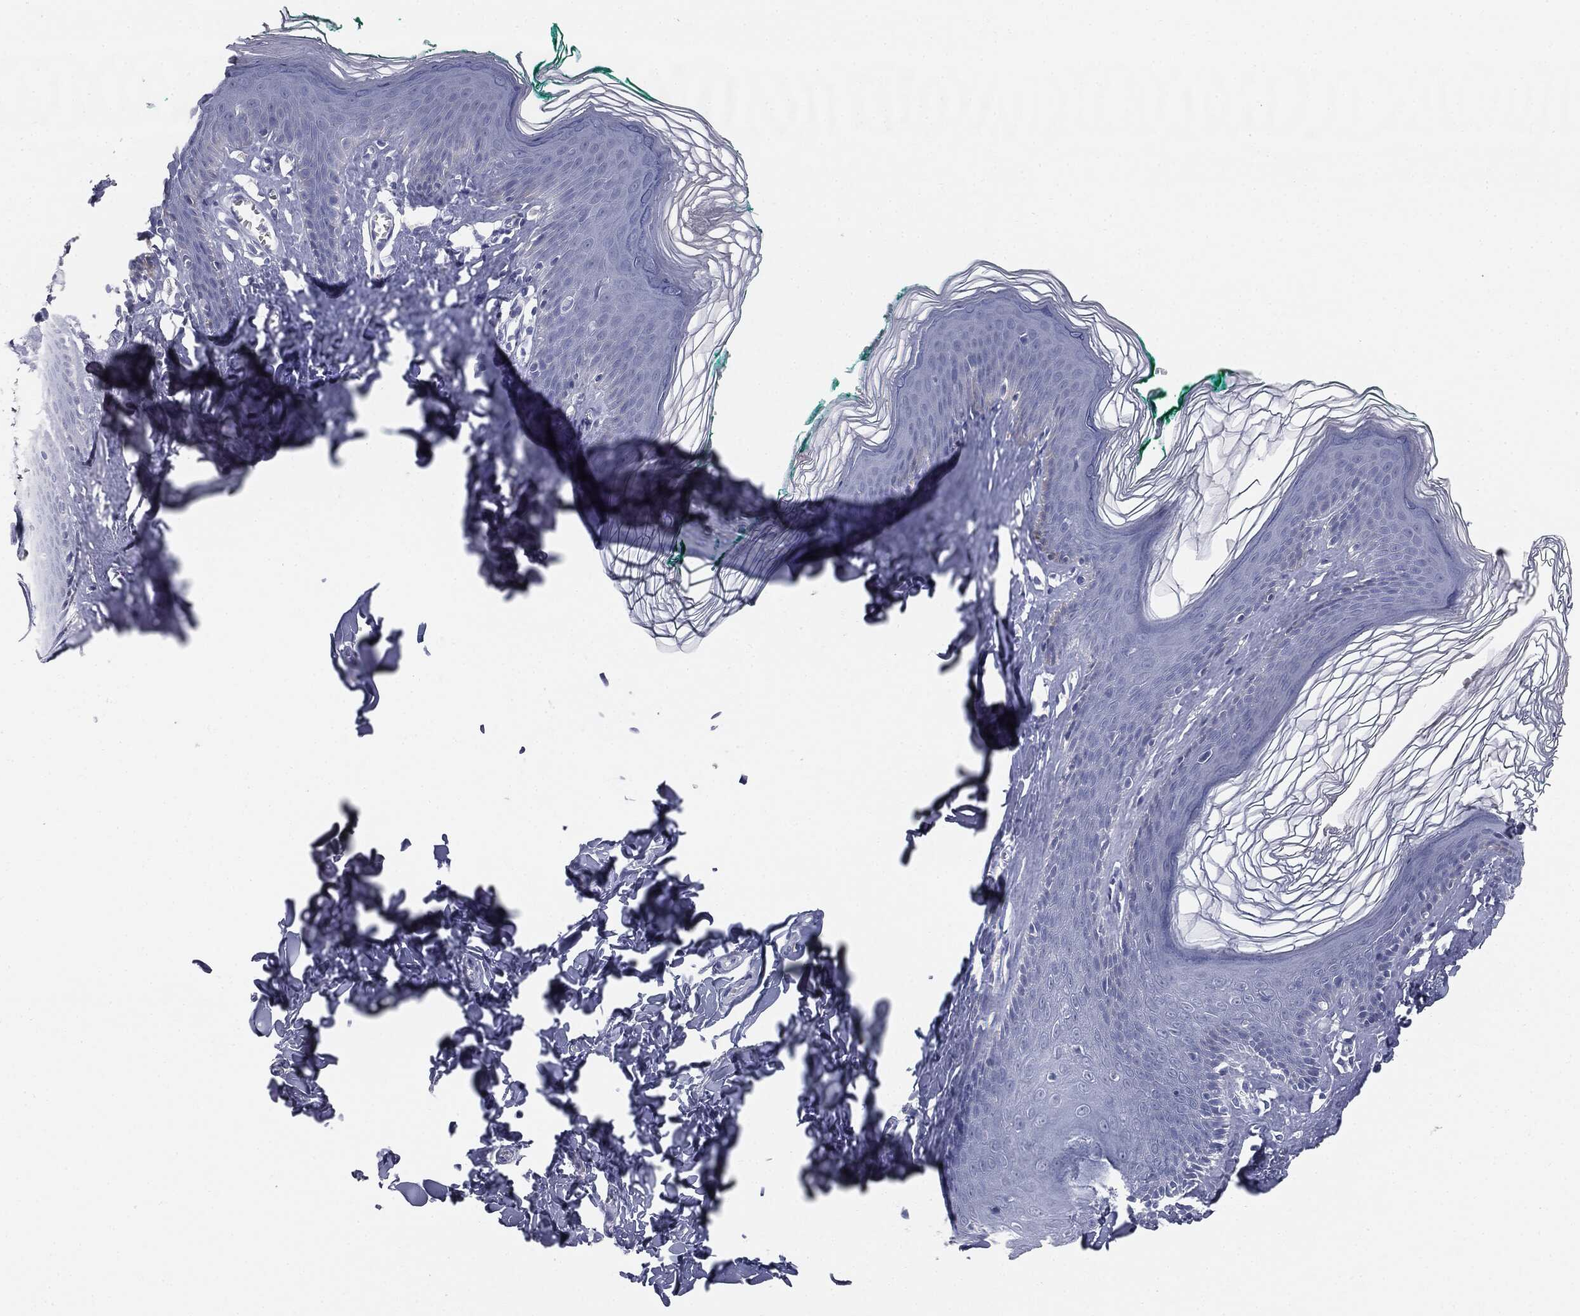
{"staining": {"intensity": "negative", "quantity": "none", "location": "none"}, "tissue": "skin", "cell_type": "Epidermal cells", "image_type": "normal", "snomed": [{"axis": "morphology", "description": "Normal tissue, NOS"}, {"axis": "topography", "description": "Vulva"}], "caption": "Immunohistochemical staining of unremarkable skin shows no significant positivity in epidermal cells.", "gene": "MUC5AC", "patient": {"sex": "female", "age": 66}}